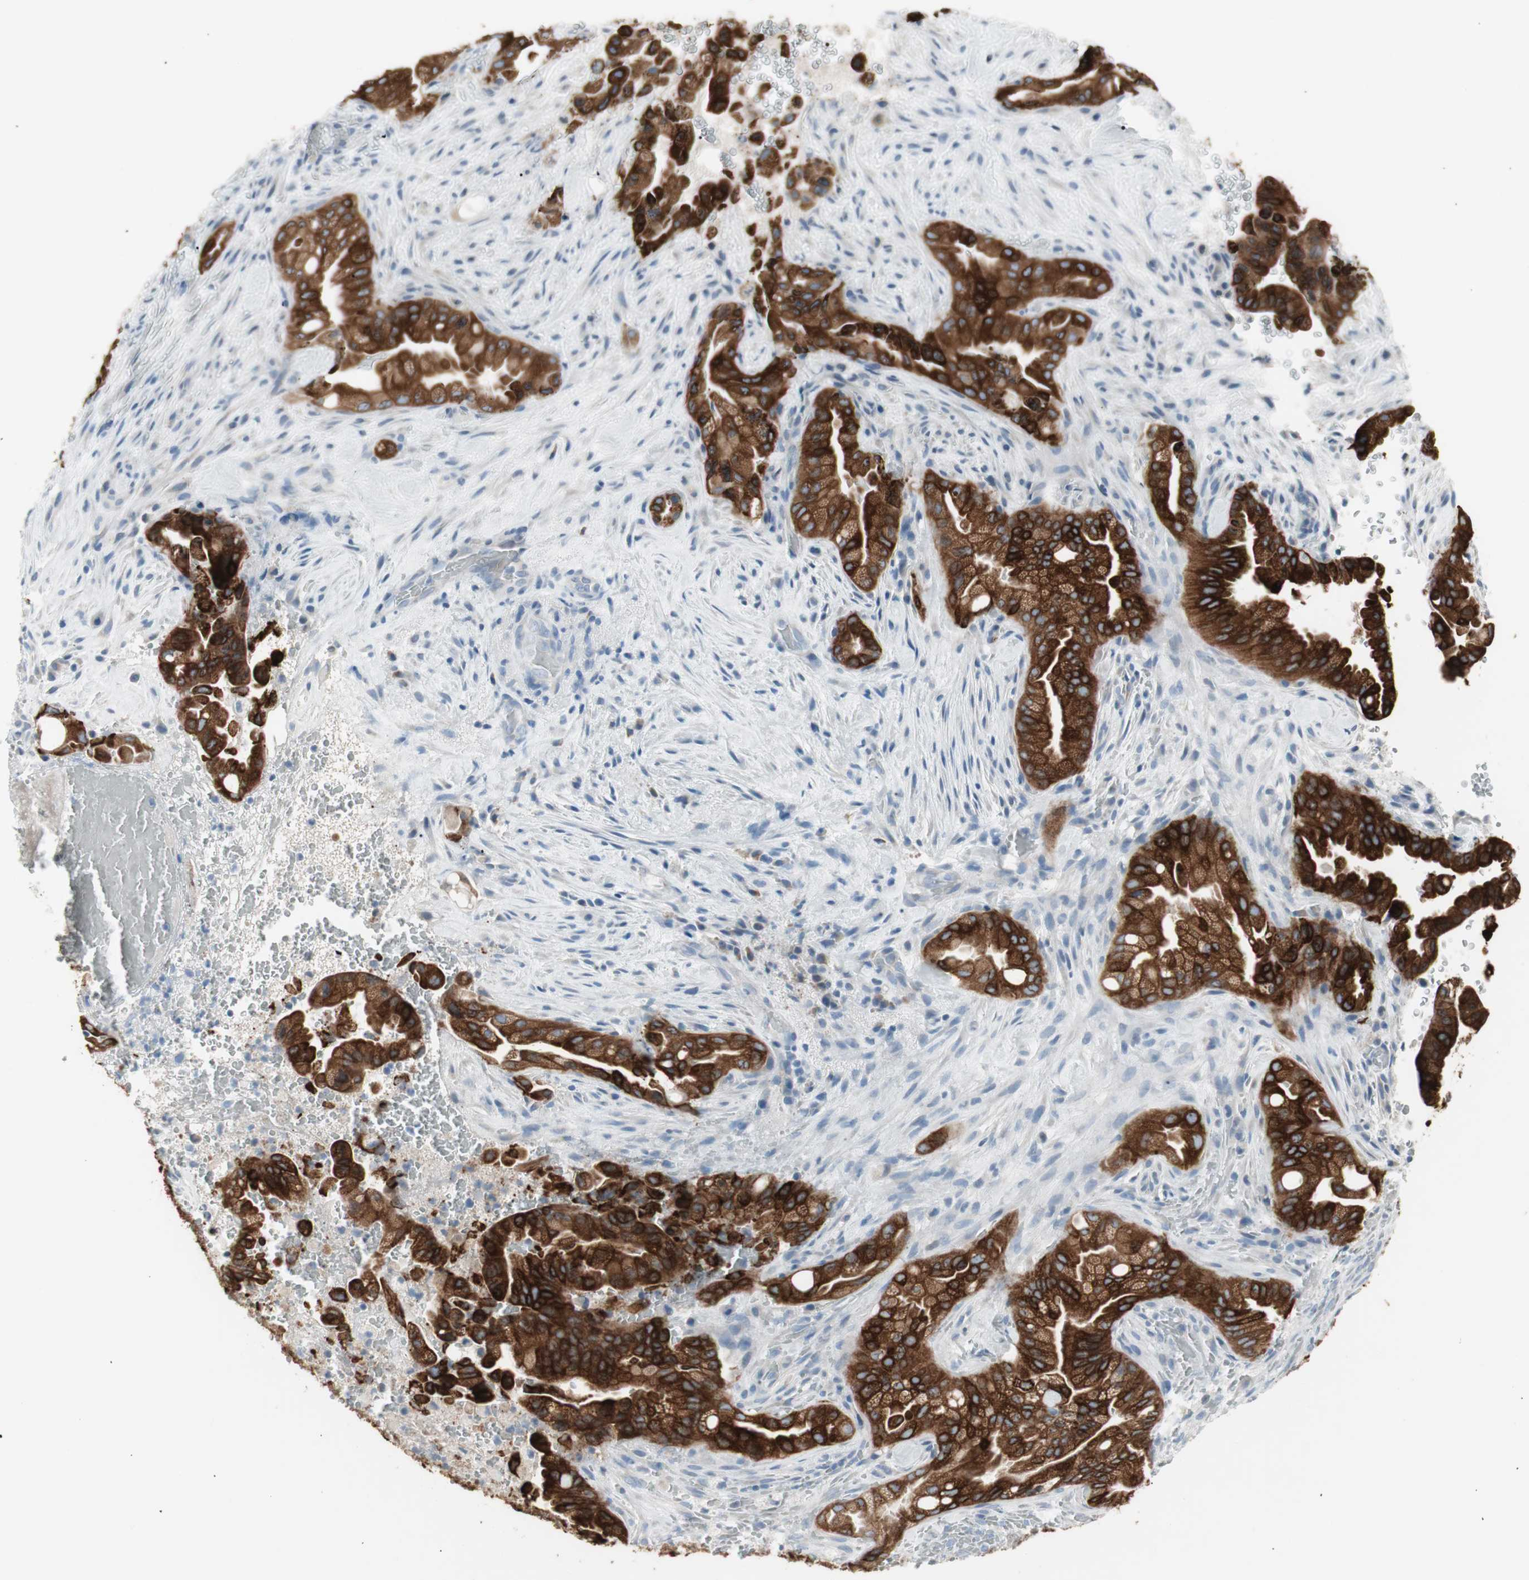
{"staining": {"intensity": "strong", "quantity": ">75%", "location": "cytoplasmic/membranous"}, "tissue": "liver cancer", "cell_type": "Tumor cells", "image_type": "cancer", "snomed": [{"axis": "morphology", "description": "Cholangiocarcinoma"}, {"axis": "topography", "description": "Liver"}], "caption": "A high-resolution histopathology image shows immunohistochemistry (IHC) staining of liver cancer, which shows strong cytoplasmic/membranous staining in about >75% of tumor cells.", "gene": "AGR2", "patient": {"sex": "female", "age": 68}}